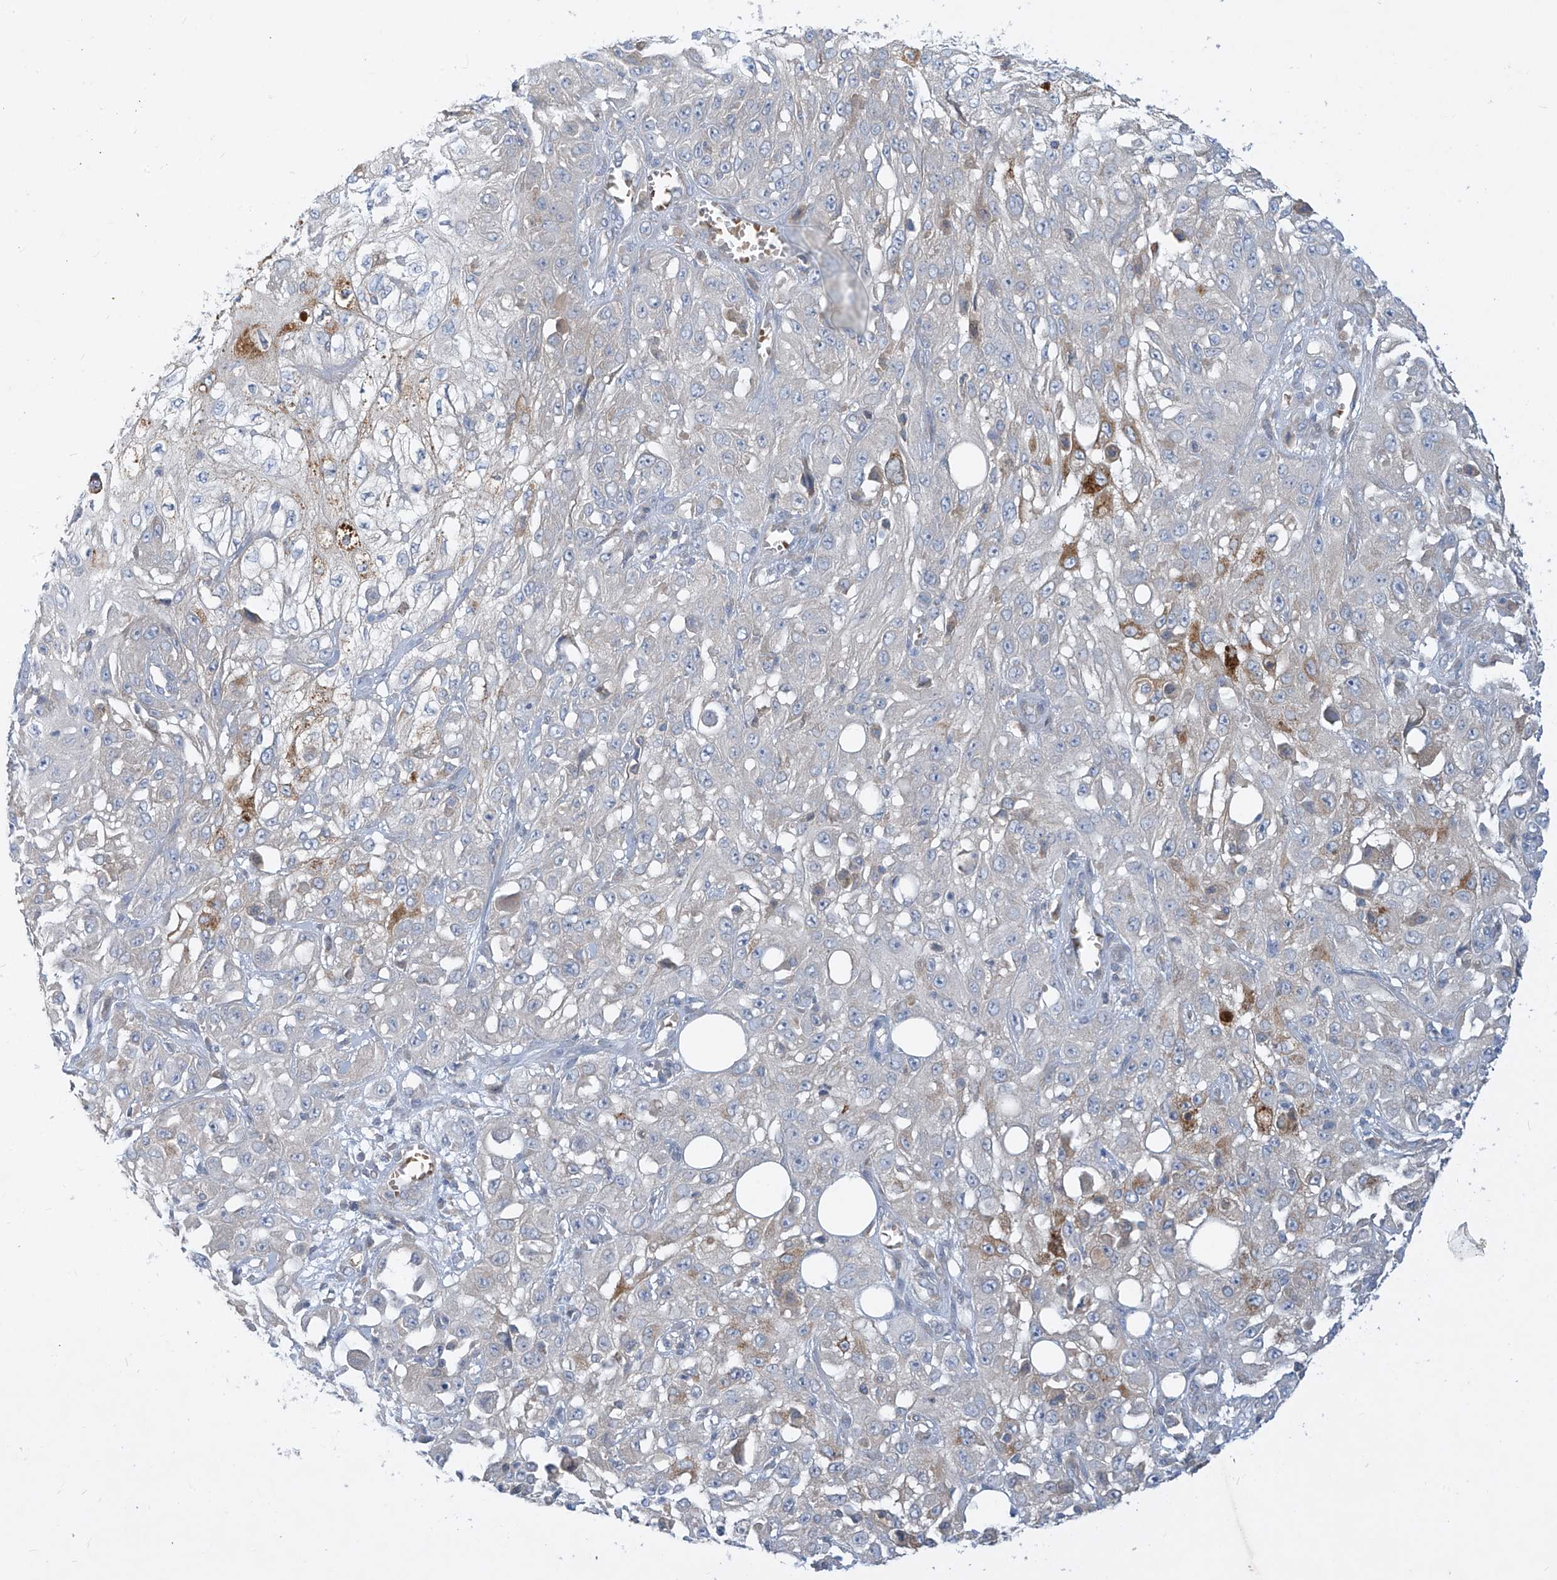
{"staining": {"intensity": "moderate", "quantity": "<25%", "location": "cytoplasmic/membranous"}, "tissue": "skin cancer", "cell_type": "Tumor cells", "image_type": "cancer", "snomed": [{"axis": "morphology", "description": "Squamous cell carcinoma, NOS"}, {"axis": "morphology", "description": "Squamous cell carcinoma, metastatic, NOS"}, {"axis": "topography", "description": "Skin"}, {"axis": "topography", "description": "Lymph node"}], "caption": "The image shows a brown stain indicating the presence of a protein in the cytoplasmic/membranous of tumor cells in skin cancer.", "gene": "DGKQ", "patient": {"sex": "male", "age": 75}}